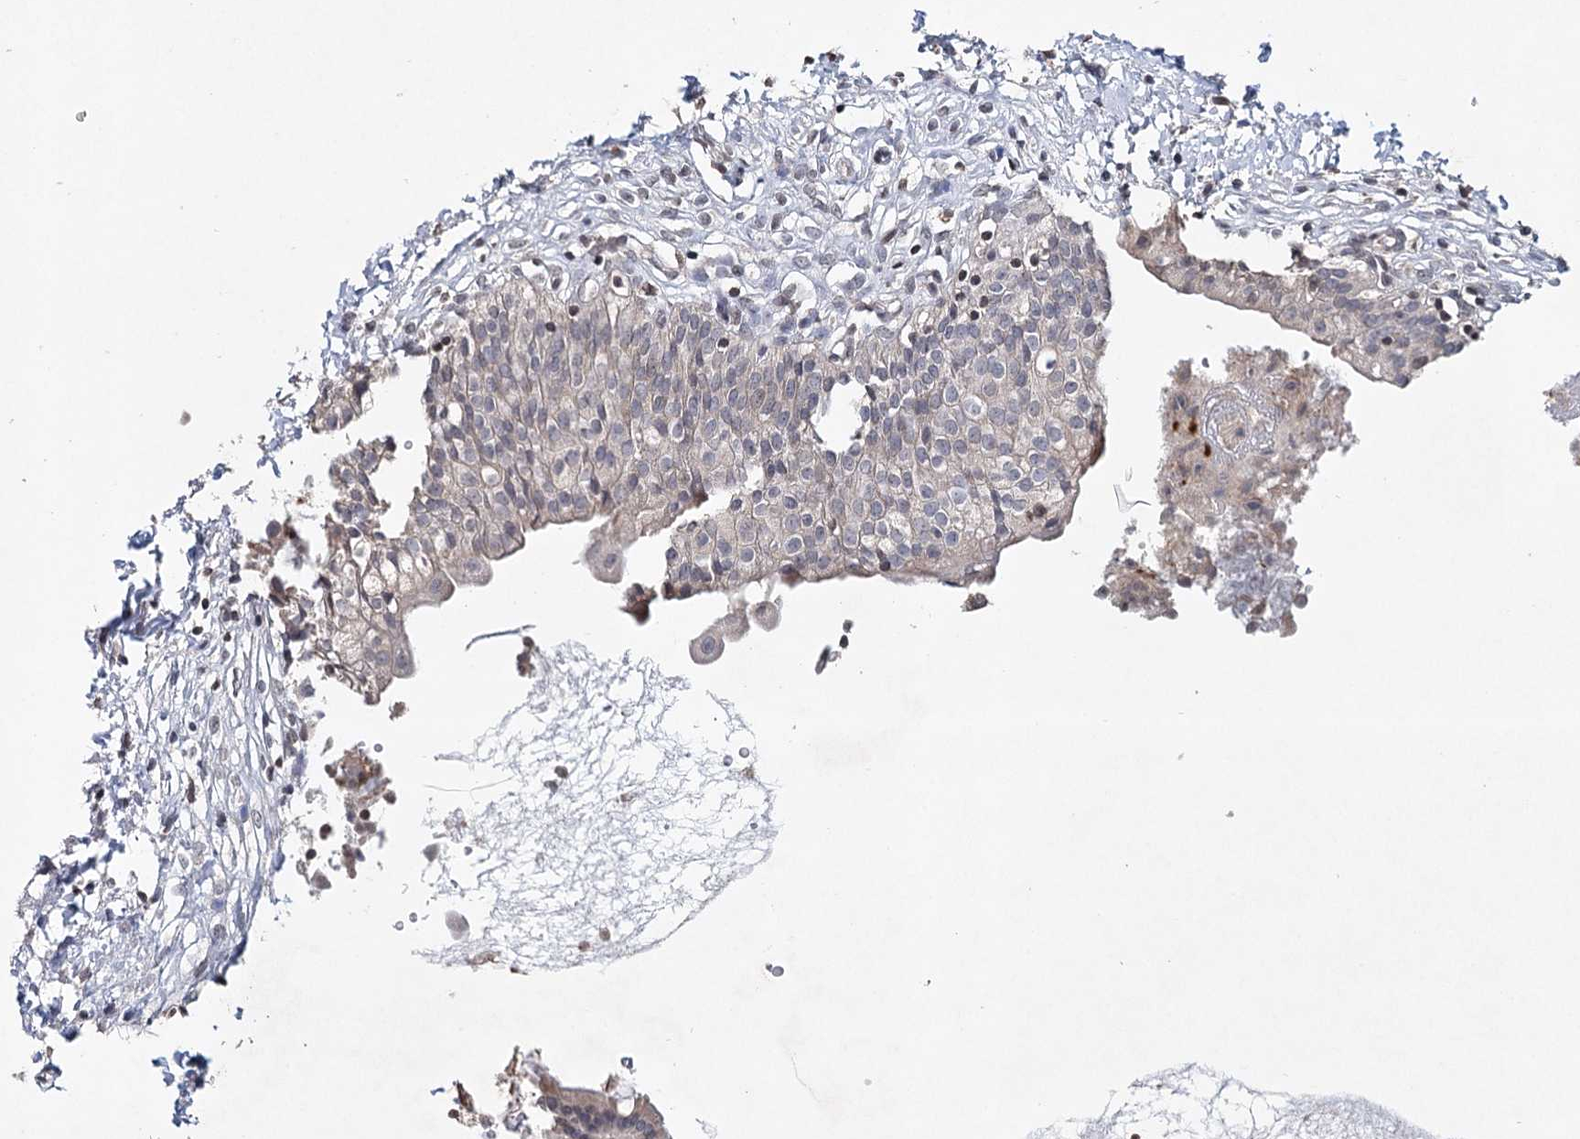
{"staining": {"intensity": "negative", "quantity": "none", "location": "none"}, "tissue": "urinary bladder", "cell_type": "Urothelial cells", "image_type": "normal", "snomed": [{"axis": "morphology", "description": "Normal tissue, NOS"}, {"axis": "topography", "description": "Urinary bladder"}], "caption": "DAB (3,3'-diaminobenzidine) immunohistochemical staining of normal human urinary bladder exhibits no significant staining in urothelial cells. Brightfield microscopy of immunohistochemistry stained with DAB (3,3'-diaminobenzidine) (brown) and hematoxylin (blue), captured at high magnification.", "gene": "ICOS", "patient": {"sex": "male", "age": 55}}